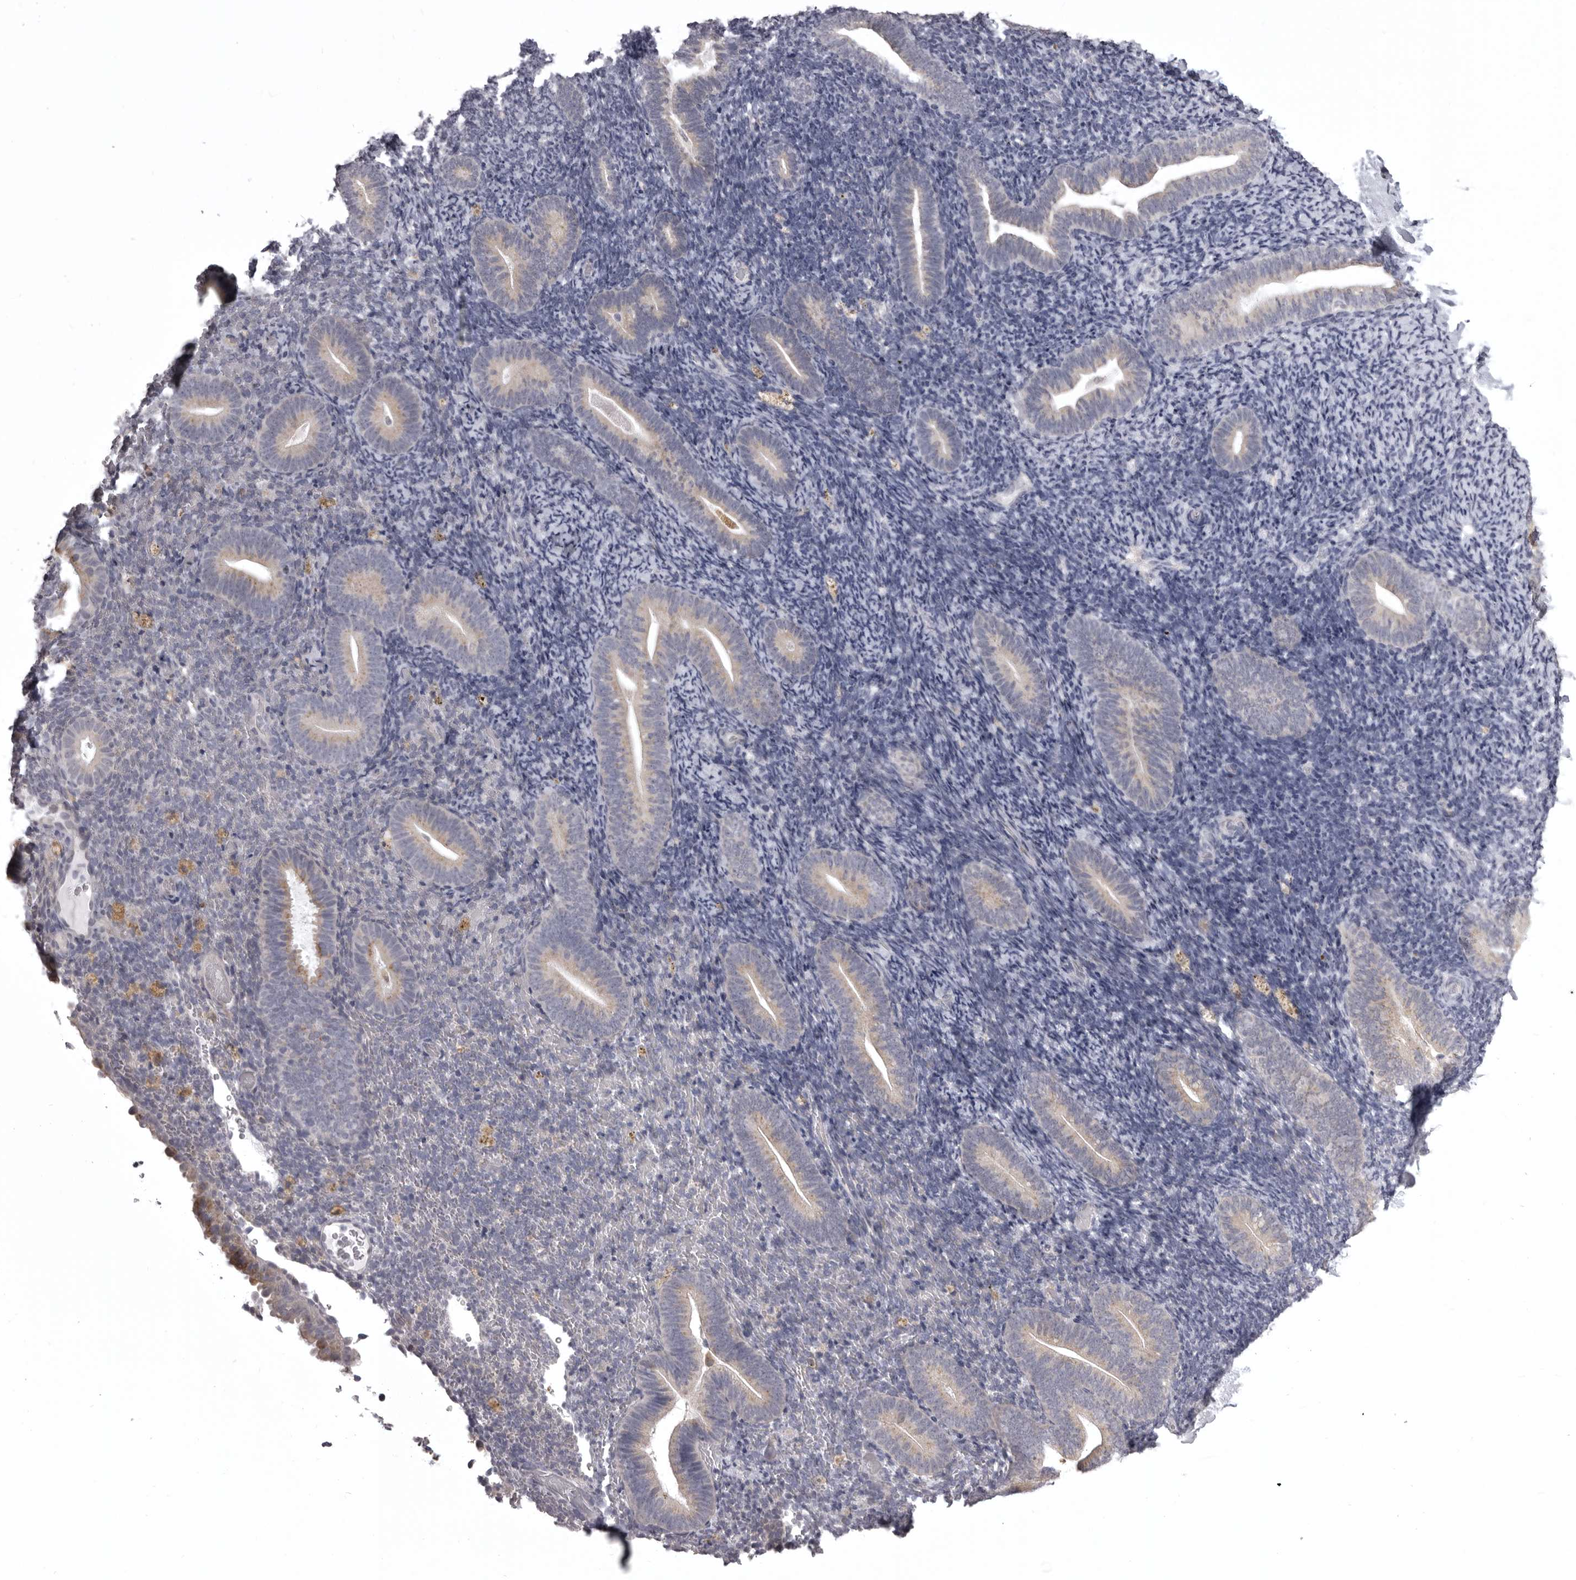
{"staining": {"intensity": "negative", "quantity": "none", "location": "none"}, "tissue": "endometrium", "cell_type": "Cells in endometrial stroma", "image_type": "normal", "snomed": [{"axis": "morphology", "description": "Normal tissue, NOS"}, {"axis": "topography", "description": "Endometrium"}], "caption": "Human endometrium stained for a protein using immunohistochemistry (IHC) demonstrates no positivity in cells in endometrial stroma.", "gene": "NCEH1", "patient": {"sex": "female", "age": 51}}